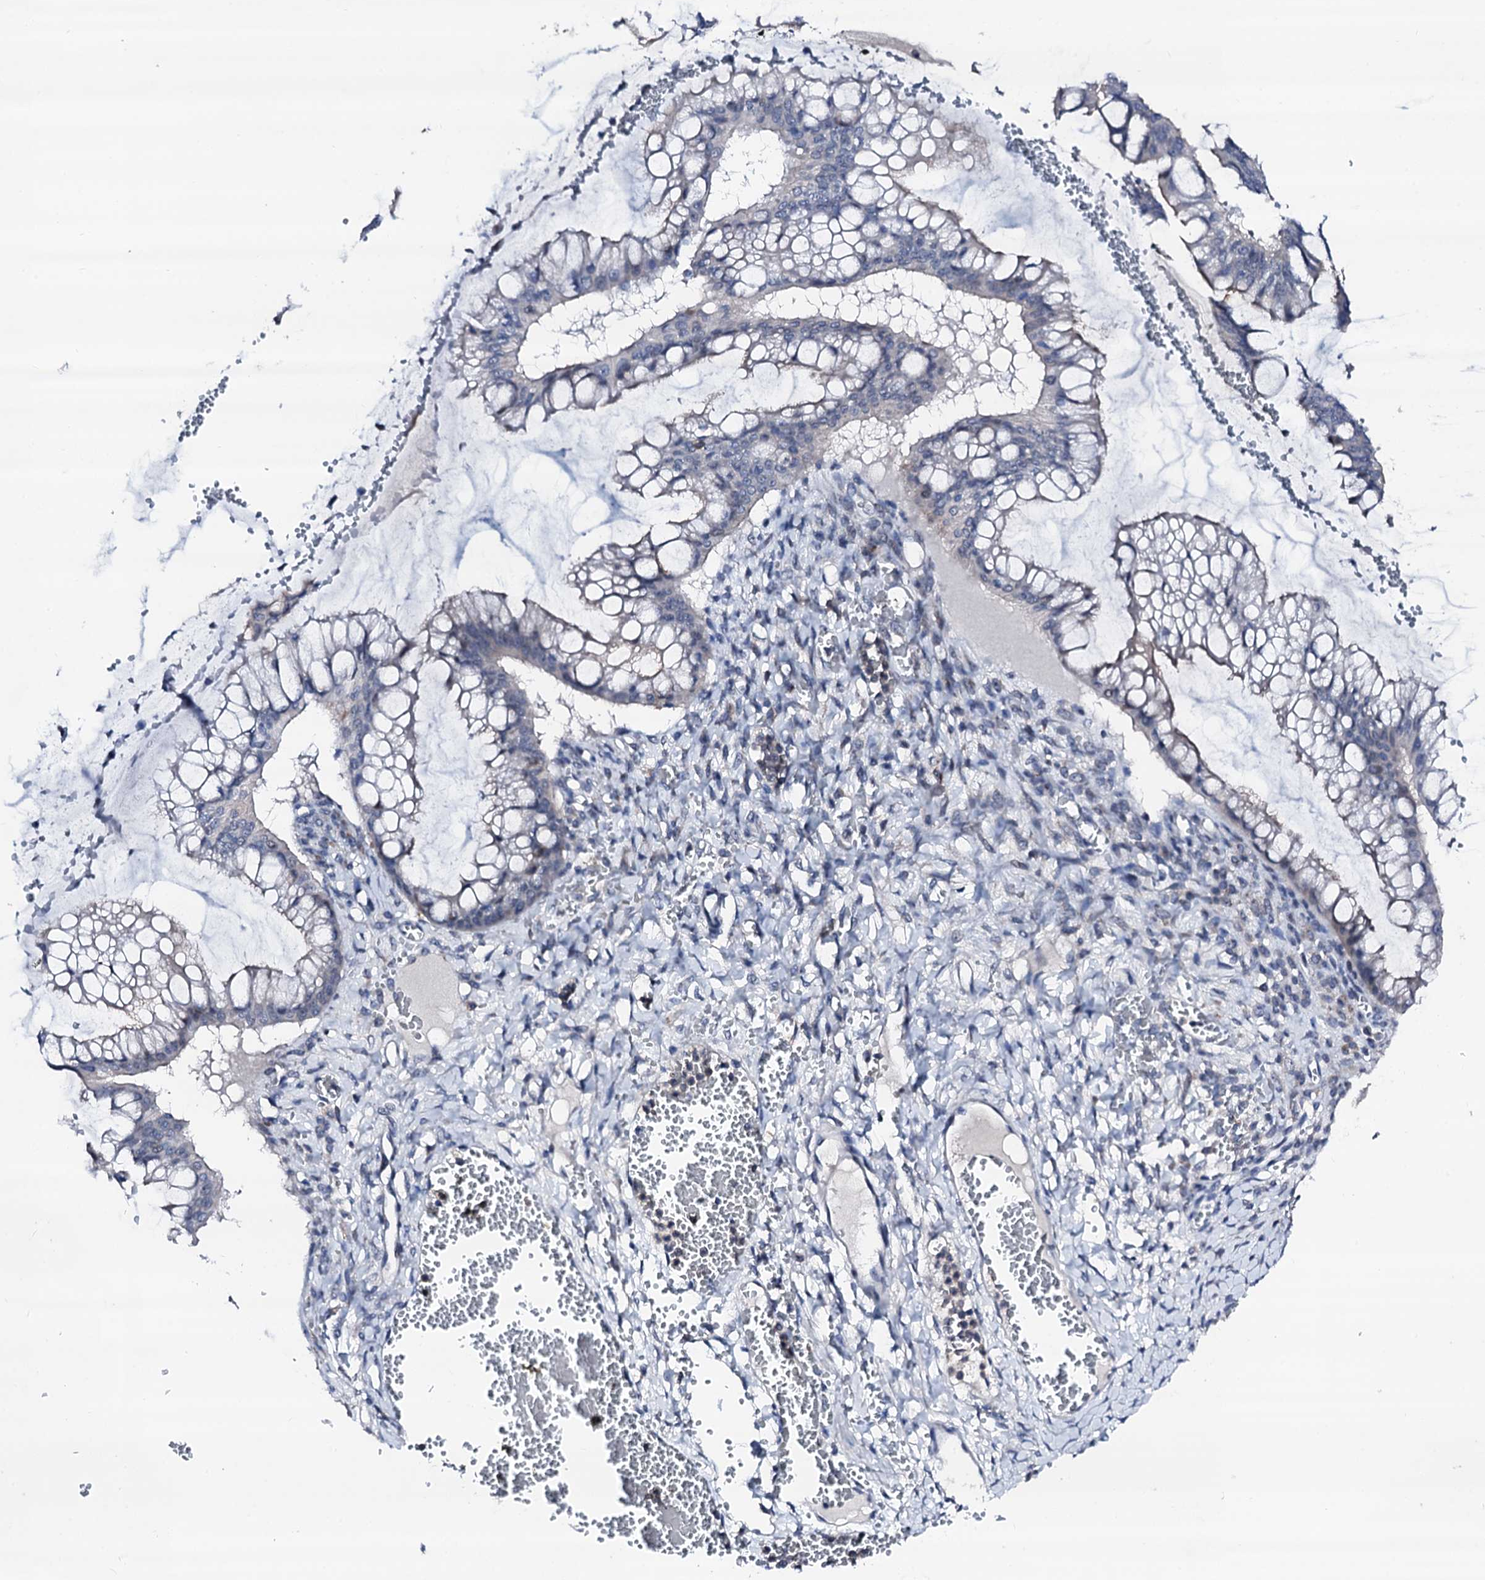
{"staining": {"intensity": "negative", "quantity": "none", "location": "none"}, "tissue": "ovarian cancer", "cell_type": "Tumor cells", "image_type": "cancer", "snomed": [{"axis": "morphology", "description": "Cystadenocarcinoma, mucinous, NOS"}, {"axis": "topography", "description": "Ovary"}], "caption": "Immunohistochemistry (IHC) histopathology image of neoplastic tissue: human ovarian cancer stained with DAB reveals no significant protein staining in tumor cells. (DAB immunohistochemistry (IHC), high magnification).", "gene": "TRAFD1", "patient": {"sex": "female", "age": 73}}